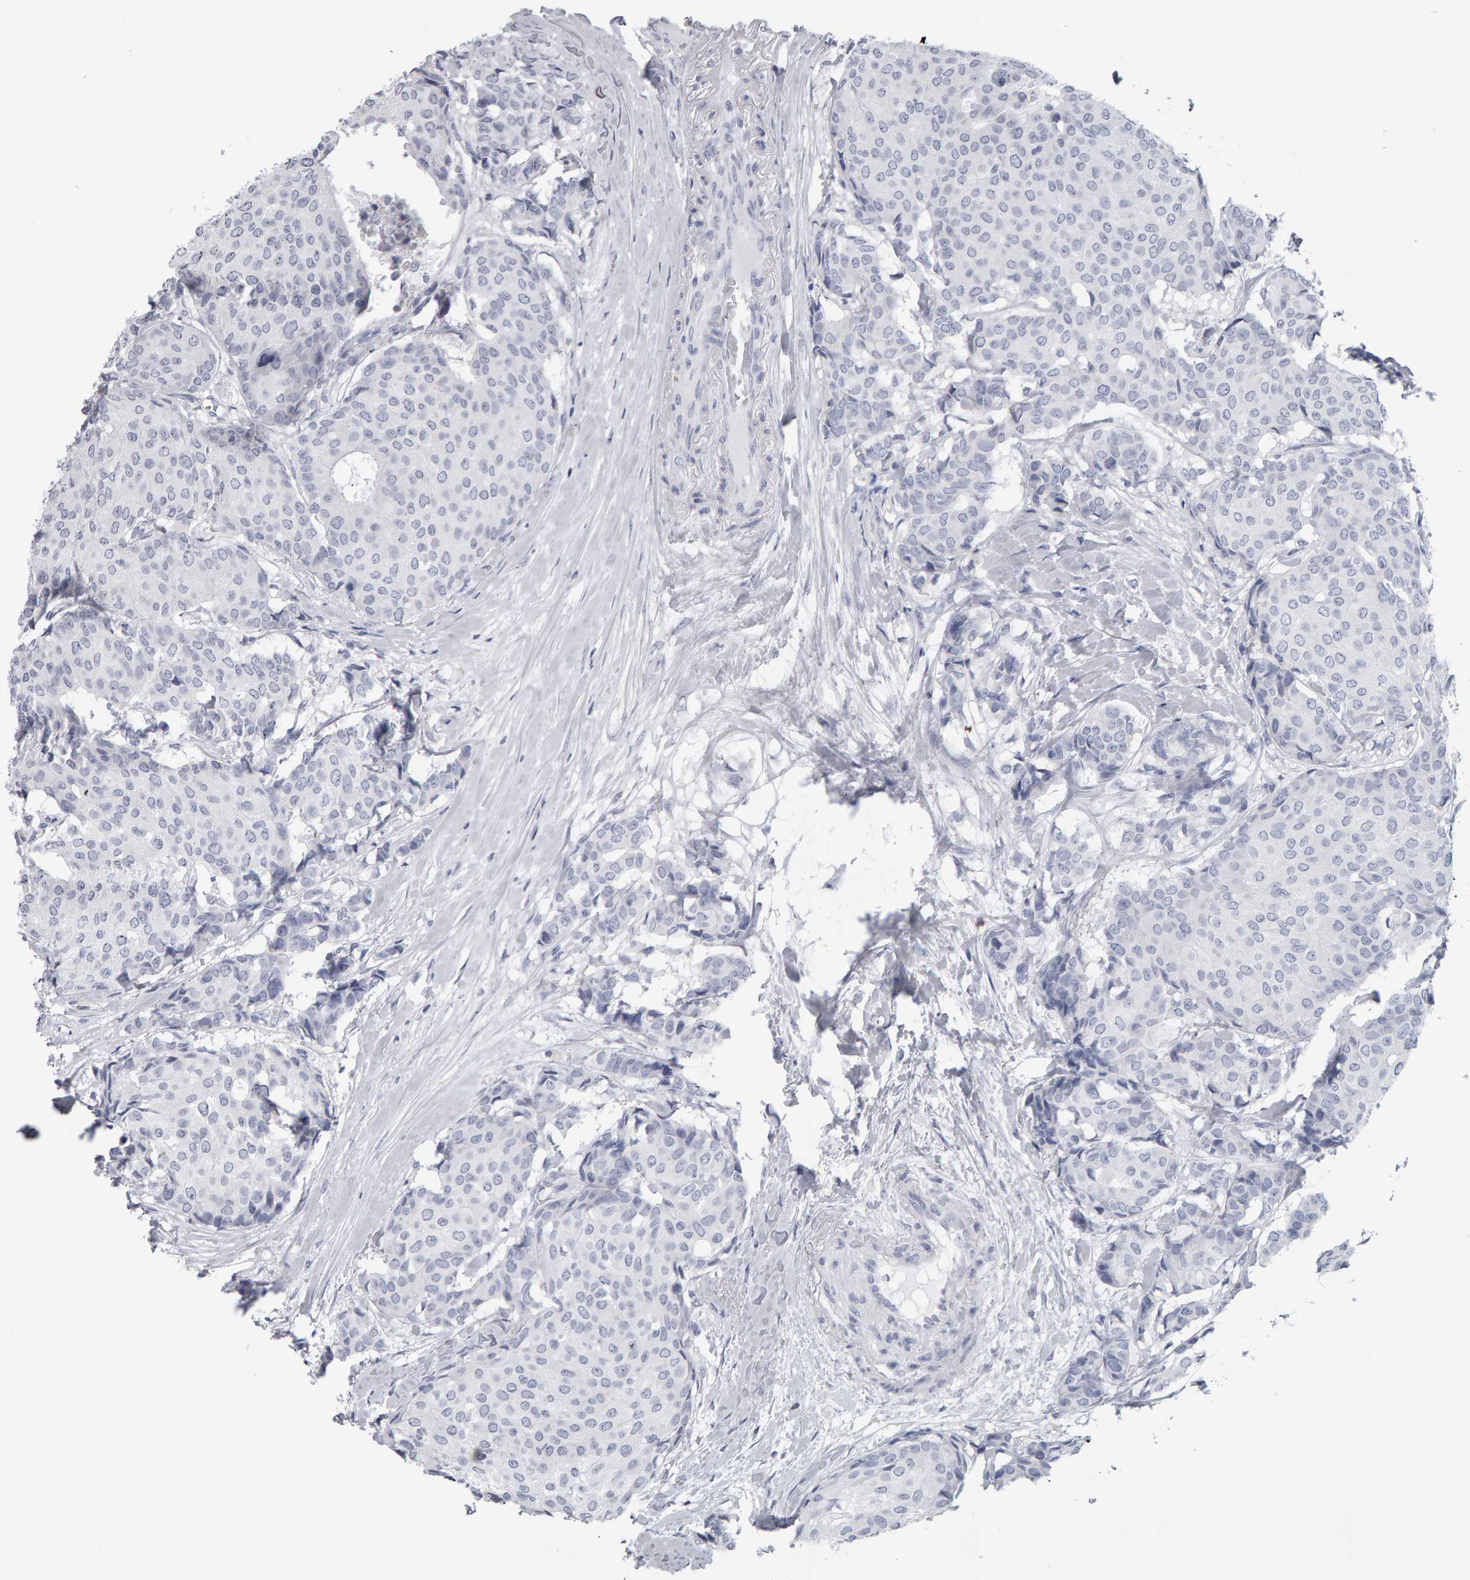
{"staining": {"intensity": "negative", "quantity": "none", "location": "none"}, "tissue": "breast cancer", "cell_type": "Tumor cells", "image_type": "cancer", "snomed": [{"axis": "morphology", "description": "Duct carcinoma"}, {"axis": "topography", "description": "Breast"}], "caption": "This is an immunohistochemistry (IHC) micrograph of human breast infiltrating ductal carcinoma. There is no positivity in tumor cells.", "gene": "CD38", "patient": {"sex": "female", "age": 75}}